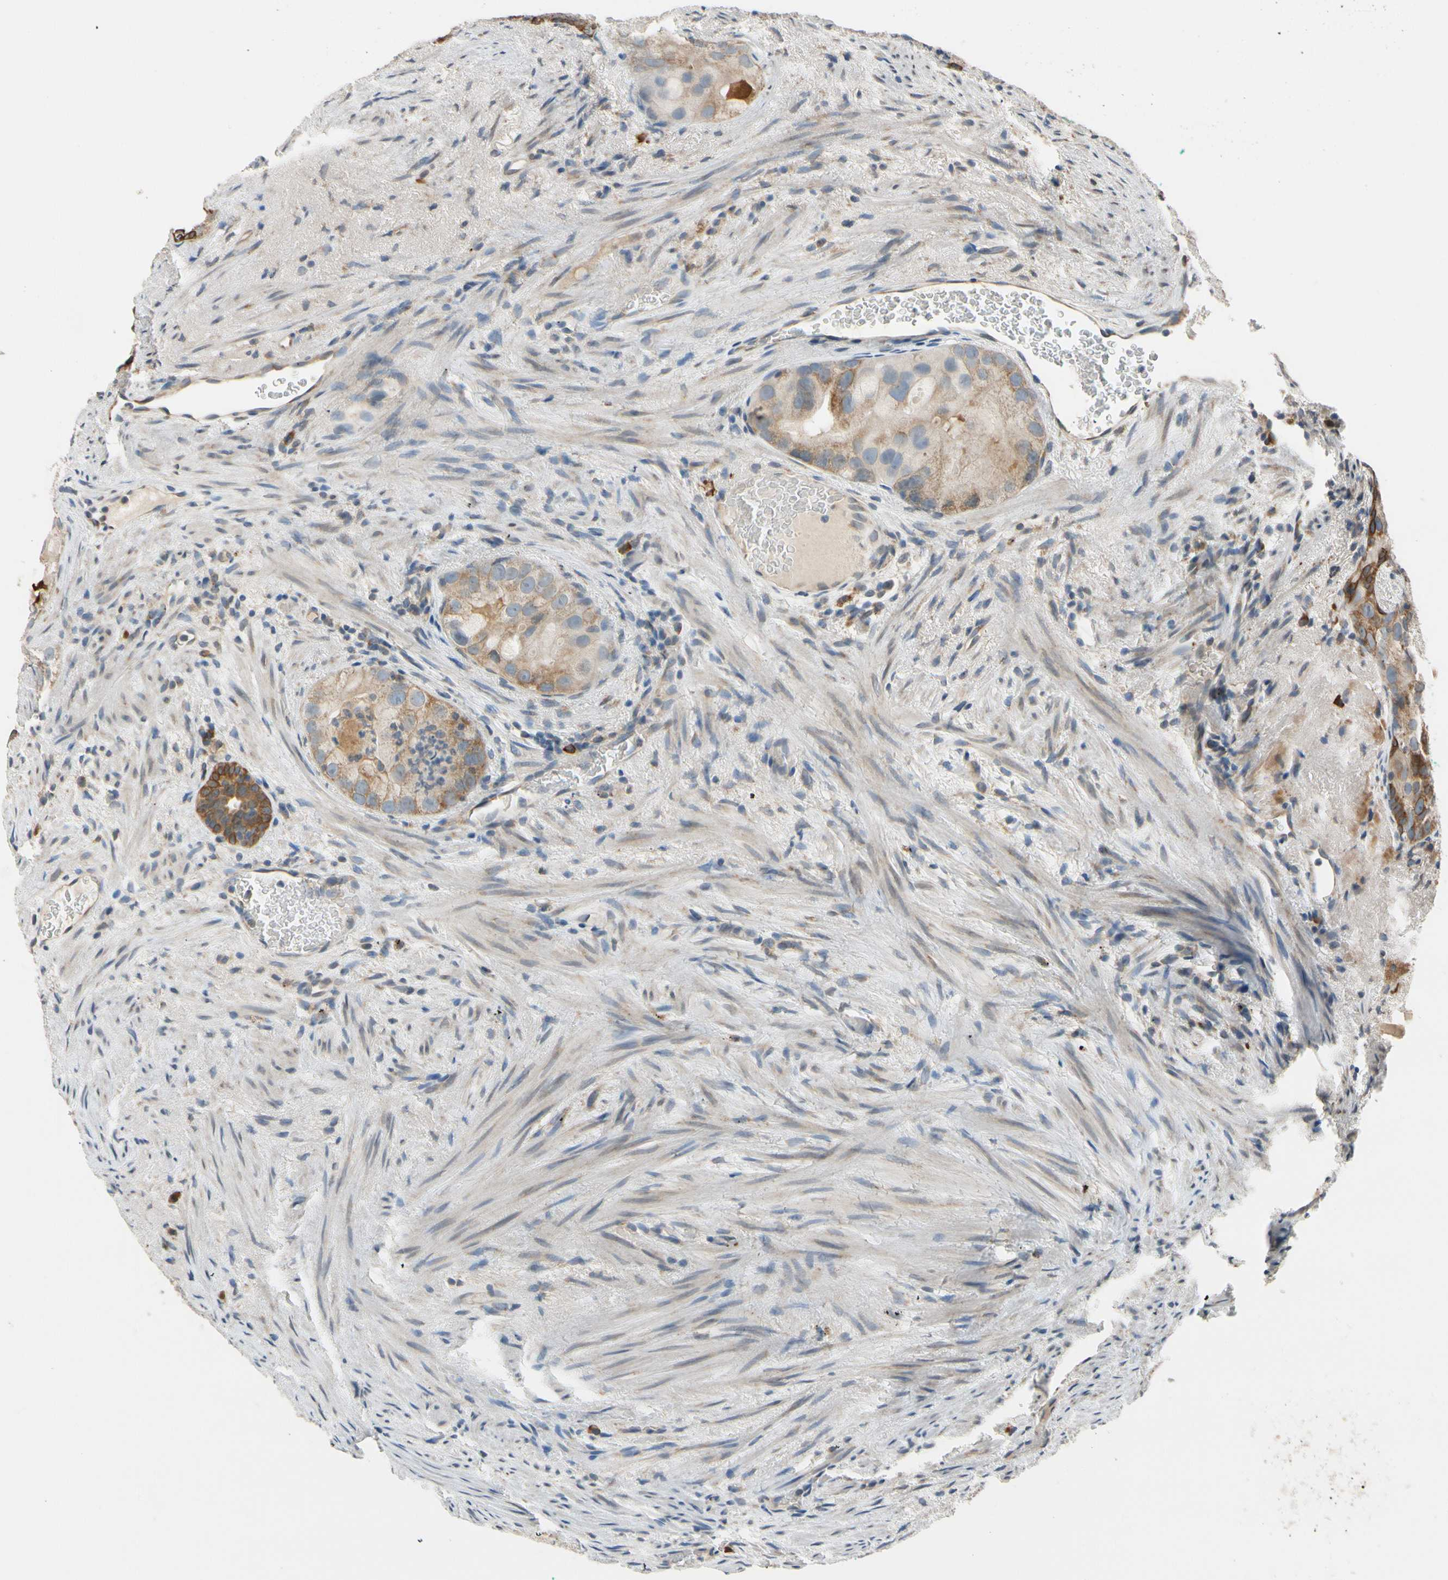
{"staining": {"intensity": "weak", "quantity": ">75%", "location": "cytoplasmic/membranous"}, "tissue": "prostate cancer", "cell_type": "Tumor cells", "image_type": "cancer", "snomed": [{"axis": "morphology", "description": "Adenocarcinoma, High grade"}, {"axis": "topography", "description": "Prostate"}], "caption": "Protein staining of prostate high-grade adenocarcinoma tissue reveals weak cytoplasmic/membranous positivity in about >75% of tumor cells.", "gene": "RPN2", "patient": {"sex": "male", "age": 66}}